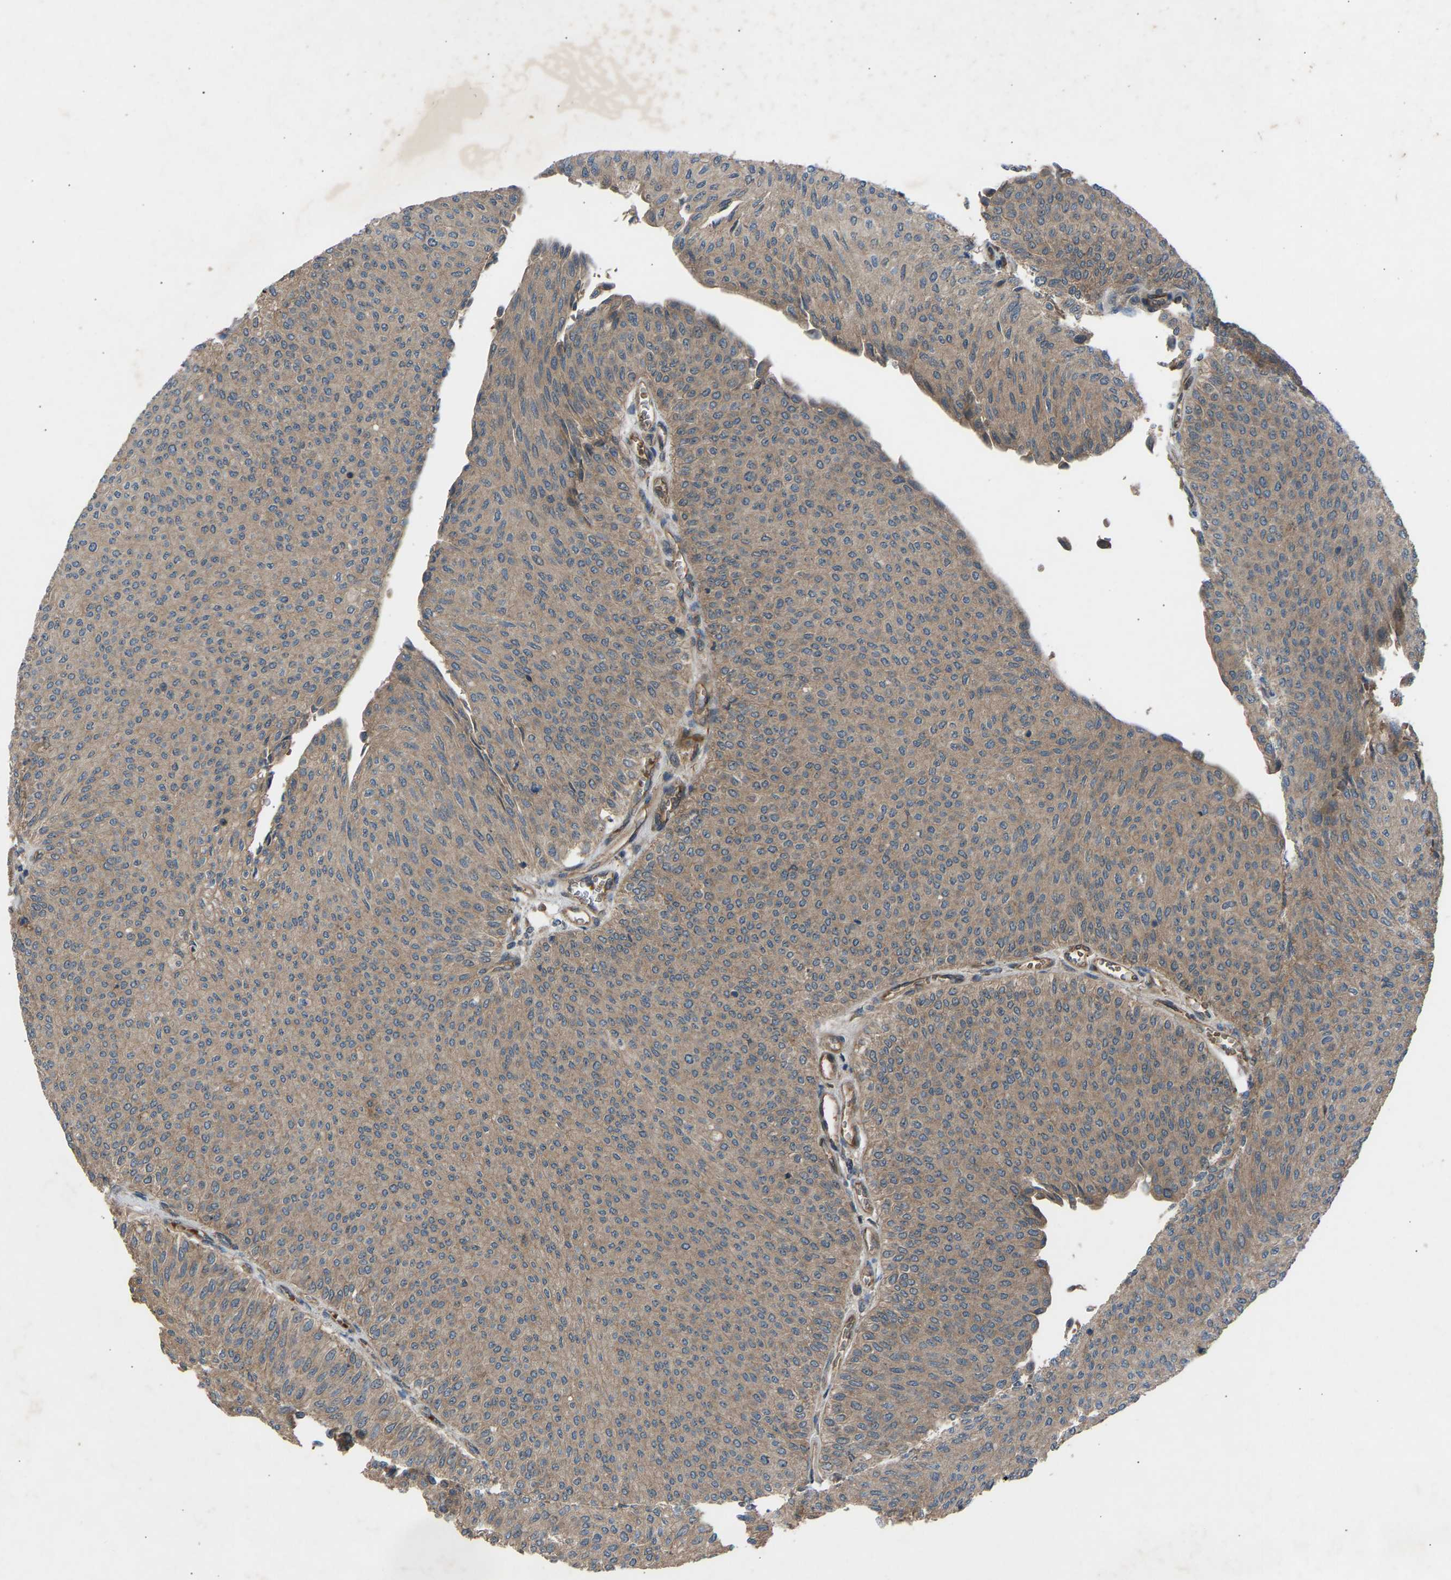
{"staining": {"intensity": "weak", "quantity": ">75%", "location": "cytoplasmic/membranous"}, "tissue": "urothelial cancer", "cell_type": "Tumor cells", "image_type": "cancer", "snomed": [{"axis": "morphology", "description": "Urothelial carcinoma, Low grade"}, {"axis": "topography", "description": "Urinary bladder"}], "caption": "A low amount of weak cytoplasmic/membranous staining is identified in about >75% of tumor cells in low-grade urothelial carcinoma tissue. The staining was performed using DAB (3,3'-diaminobenzidine) to visualize the protein expression in brown, while the nuclei were stained in blue with hematoxylin (Magnification: 20x).", "gene": "GAS2L1", "patient": {"sex": "male", "age": 78}}